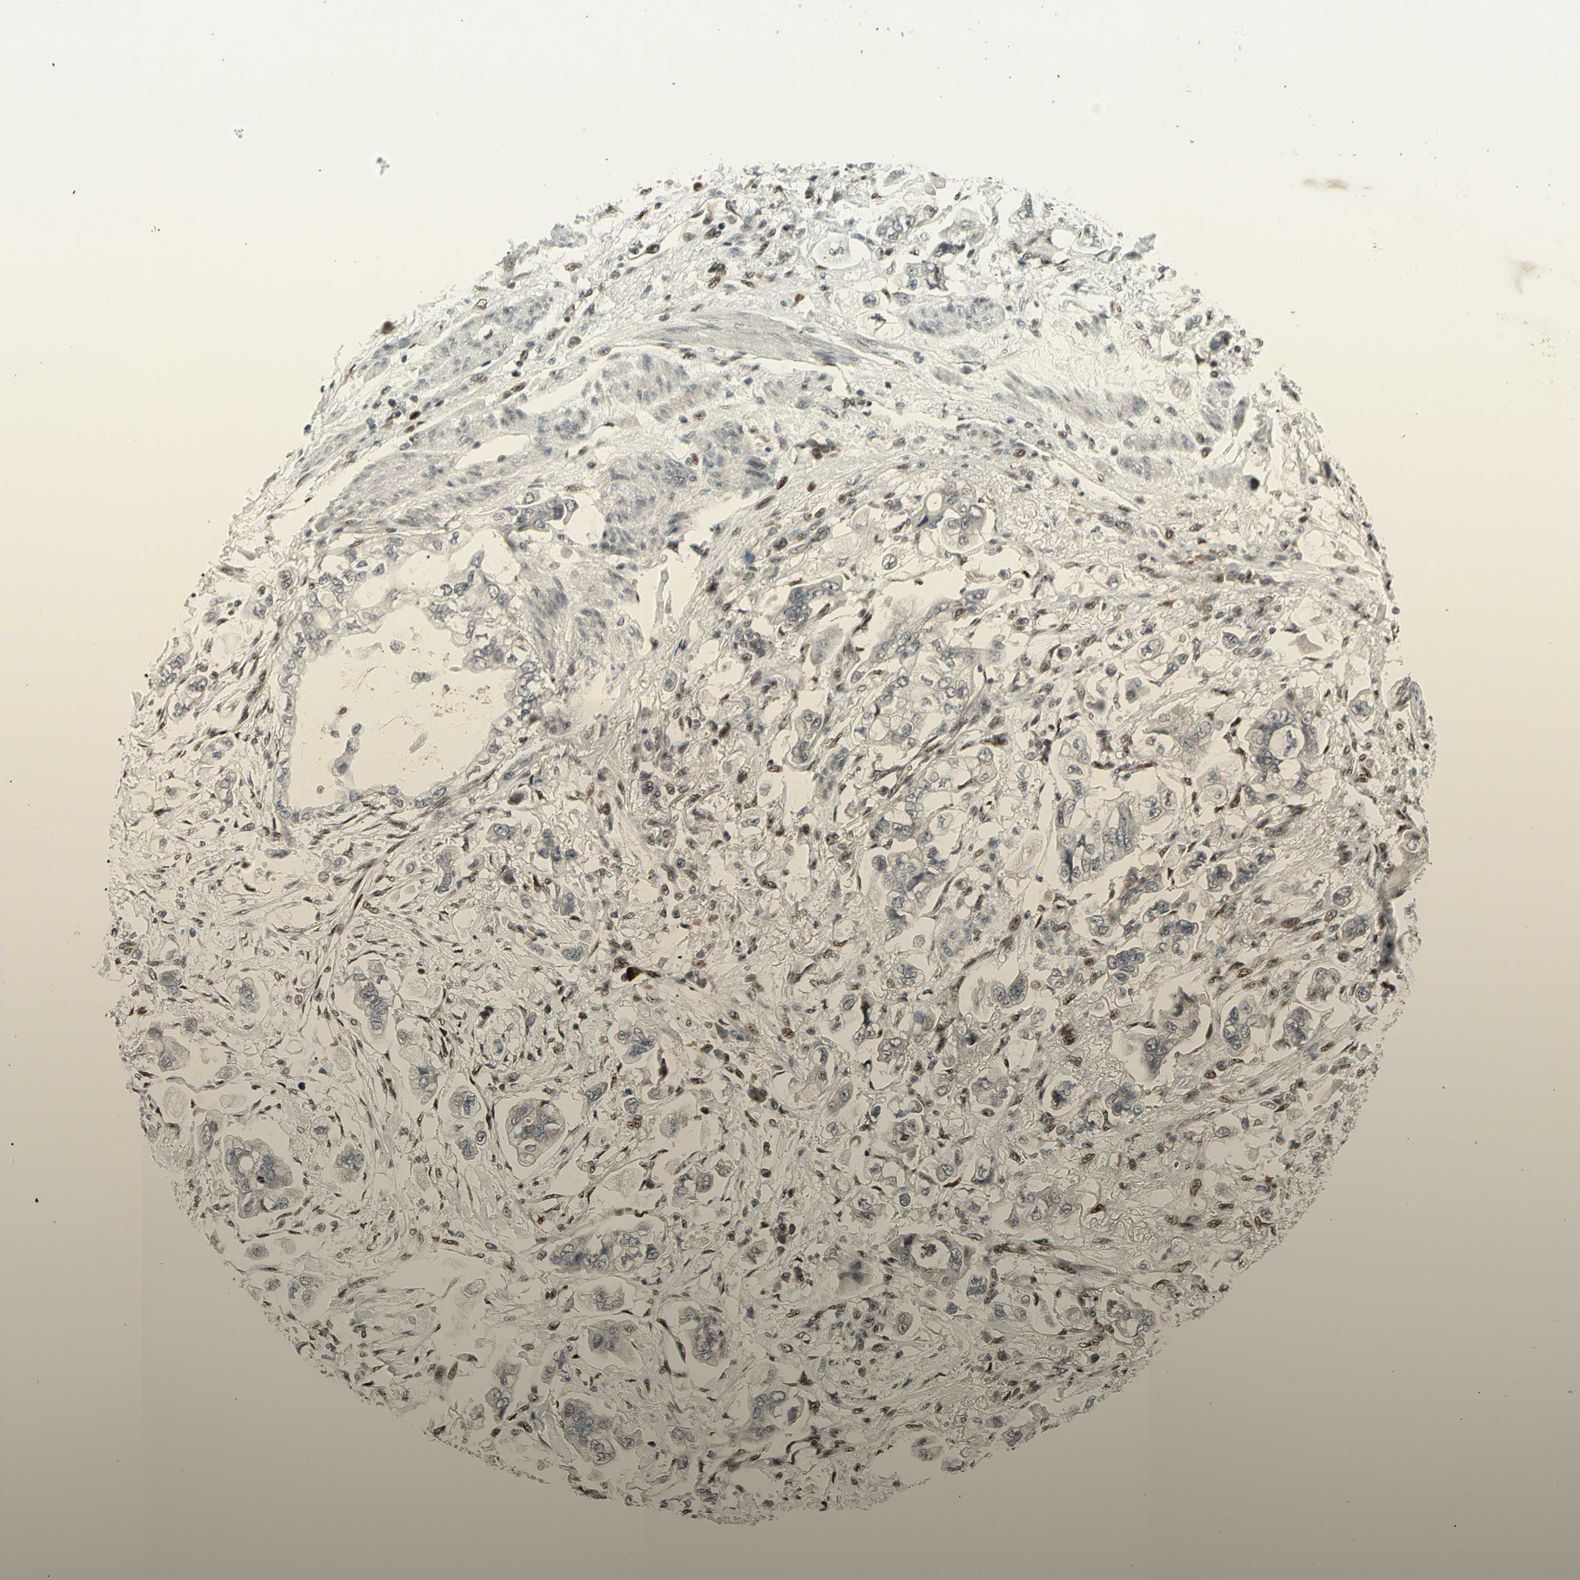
{"staining": {"intensity": "negative", "quantity": "none", "location": "none"}, "tissue": "stomach cancer", "cell_type": "Tumor cells", "image_type": "cancer", "snomed": [{"axis": "morphology", "description": "Adenocarcinoma, NOS"}, {"axis": "topography", "description": "Stomach"}], "caption": "This photomicrograph is of stomach adenocarcinoma stained with IHC to label a protein in brown with the nuclei are counter-stained blue. There is no positivity in tumor cells. (Immunohistochemistry, brightfield microscopy, high magnification).", "gene": "FOXJ2", "patient": {"sex": "male", "age": 62}}